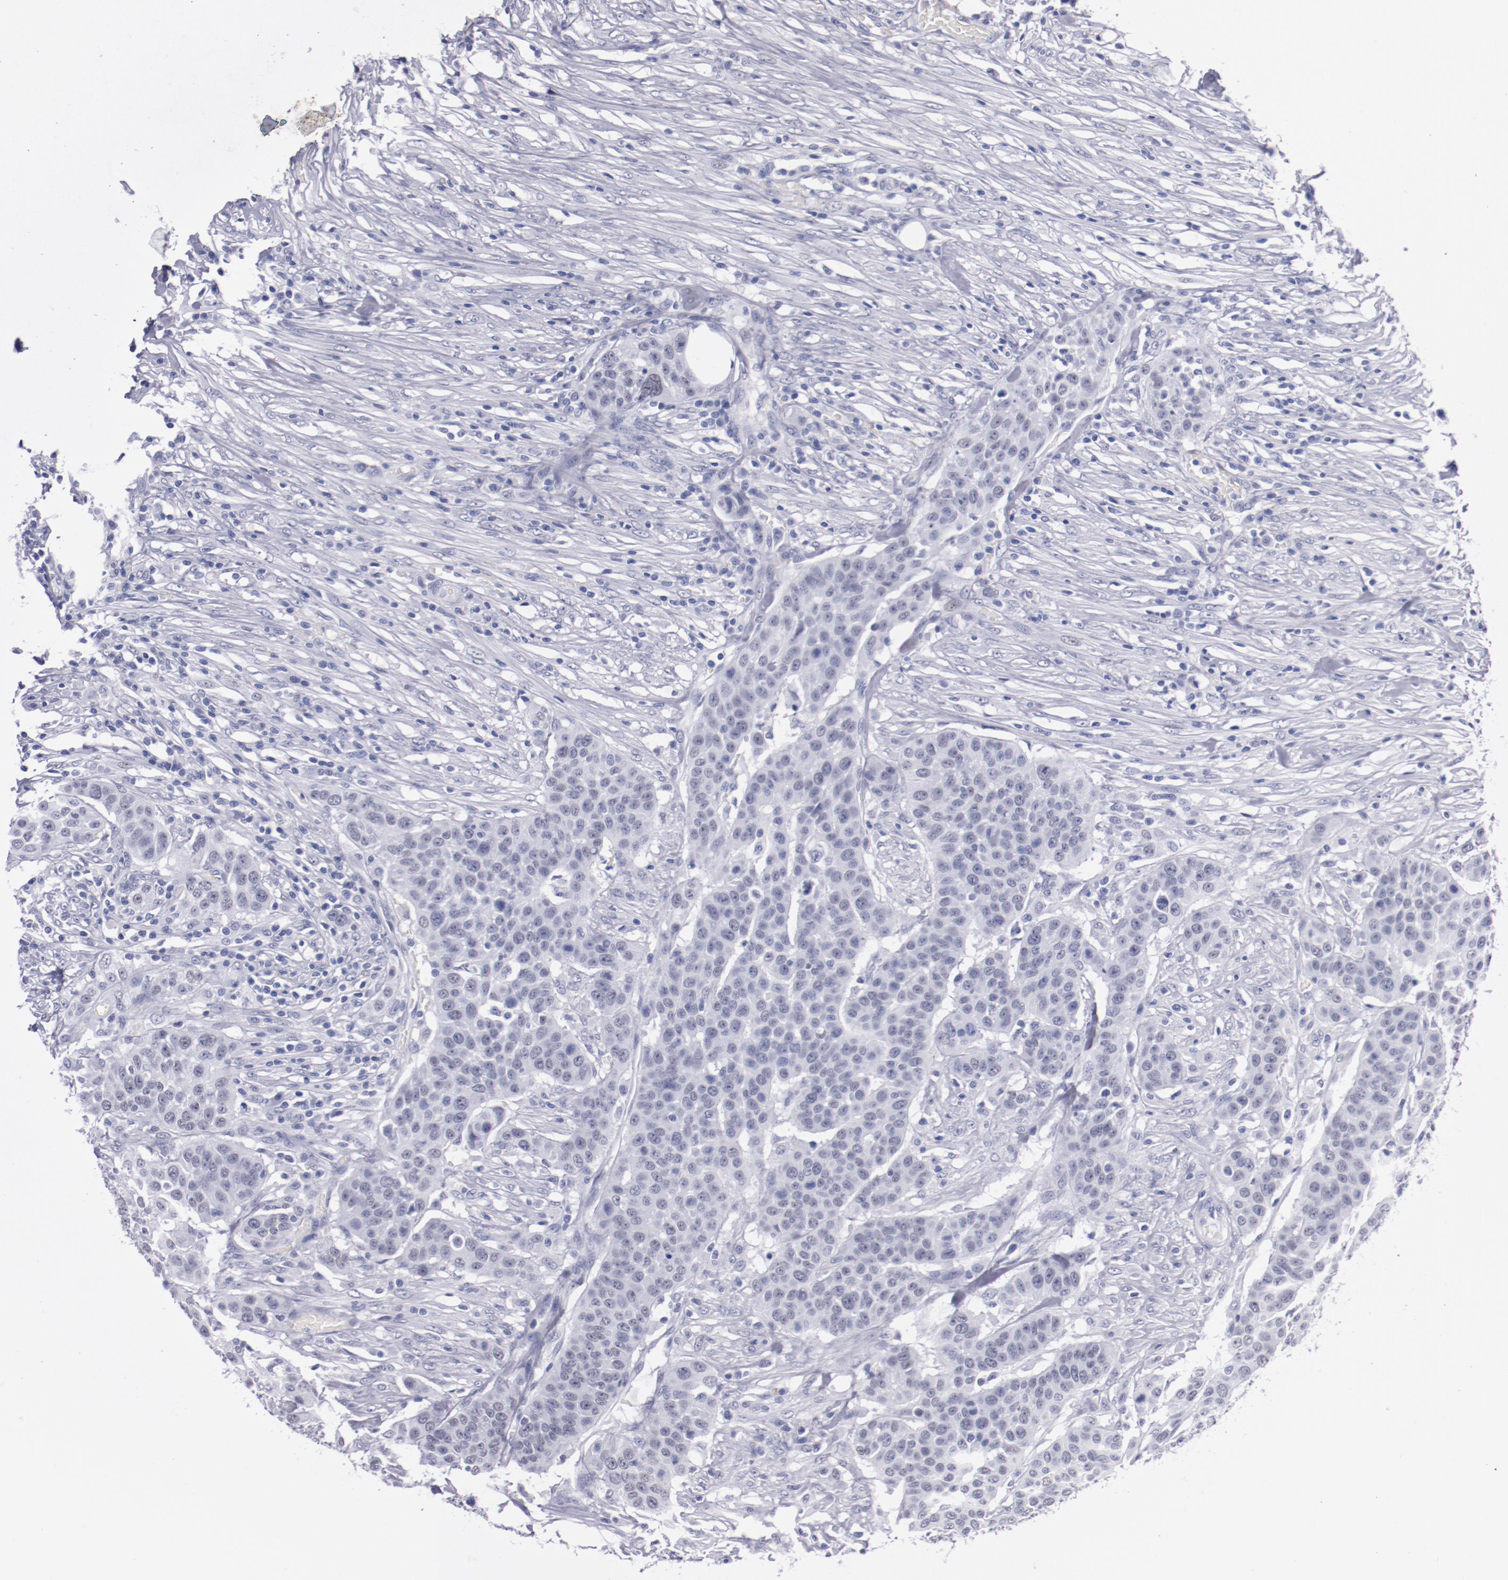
{"staining": {"intensity": "weak", "quantity": "<25%", "location": "nuclear"}, "tissue": "urothelial cancer", "cell_type": "Tumor cells", "image_type": "cancer", "snomed": [{"axis": "morphology", "description": "Urothelial carcinoma, High grade"}, {"axis": "topography", "description": "Urinary bladder"}], "caption": "Tumor cells show no significant positivity in urothelial cancer.", "gene": "HNF1B", "patient": {"sex": "male", "age": 74}}